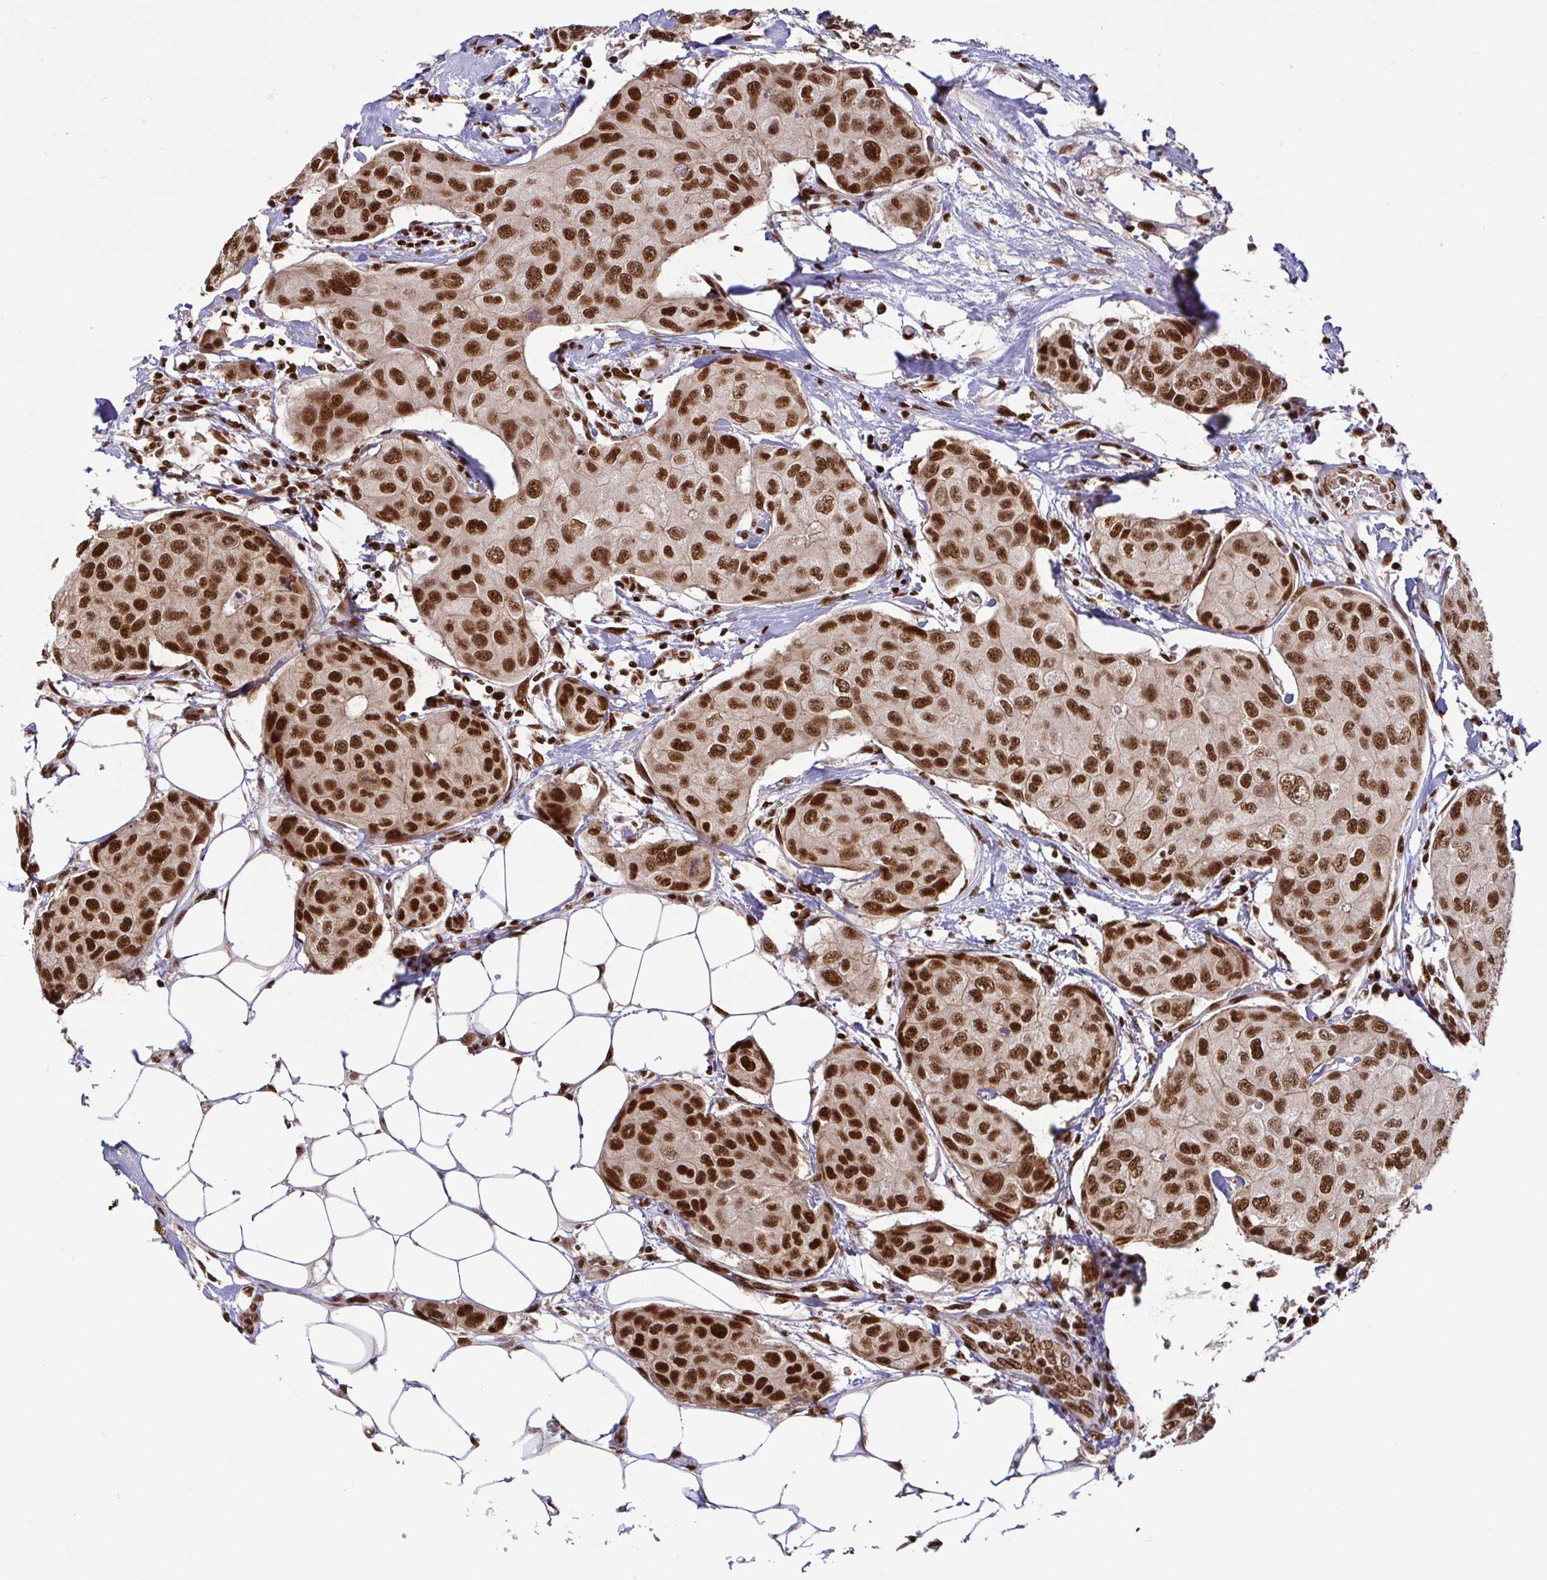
{"staining": {"intensity": "strong", "quantity": ">75%", "location": "nuclear"}, "tissue": "breast cancer", "cell_type": "Tumor cells", "image_type": "cancer", "snomed": [{"axis": "morphology", "description": "Duct carcinoma"}, {"axis": "topography", "description": "Breast"}, {"axis": "topography", "description": "Lymph node"}], "caption": "High-power microscopy captured an immunohistochemistry (IHC) histopathology image of breast cancer (infiltrating ductal carcinoma), revealing strong nuclear staining in about >75% of tumor cells. The staining was performed using DAB to visualize the protein expression in brown, while the nuclei were stained in blue with hematoxylin (Magnification: 20x).", "gene": "SP3", "patient": {"sex": "female", "age": 80}}